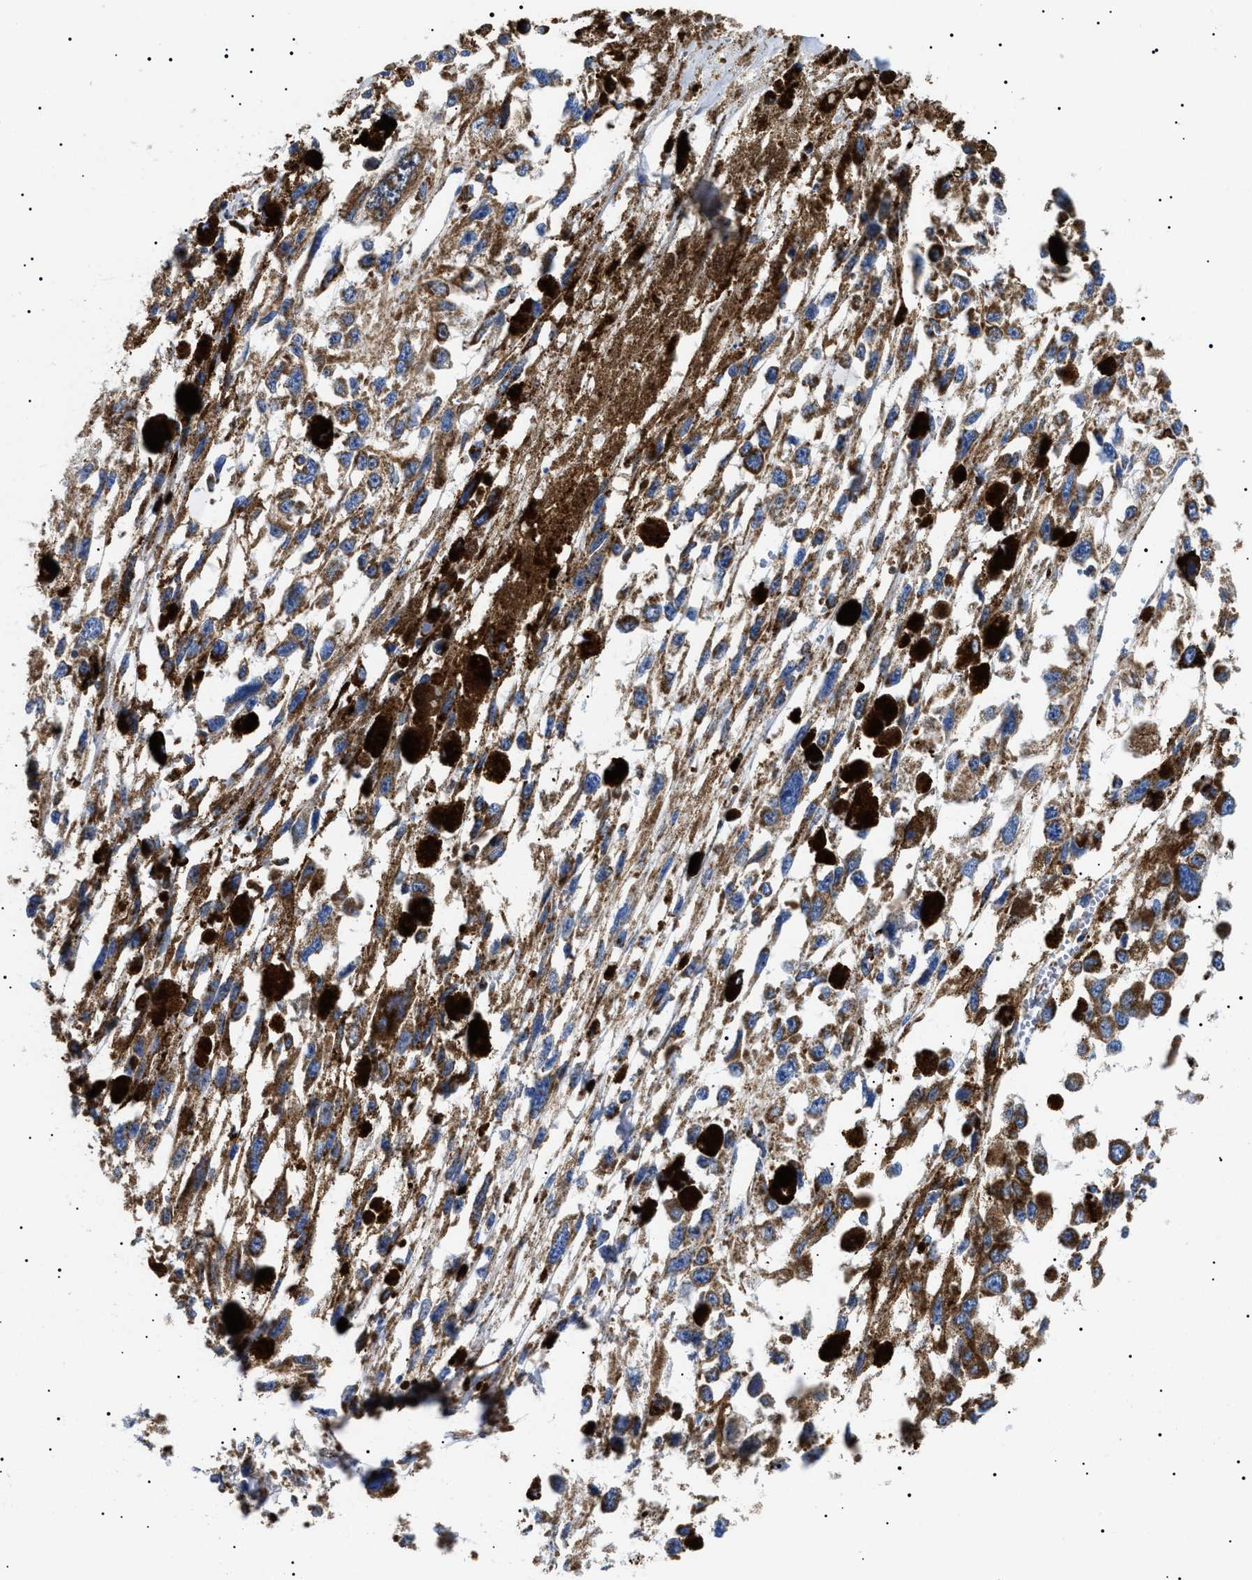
{"staining": {"intensity": "moderate", "quantity": ">75%", "location": "cytoplasmic/membranous"}, "tissue": "melanoma", "cell_type": "Tumor cells", "image_type": "cancer", "snomed": [{"axis": "morphology", "description": "Malignant melanoma, Metastatic site"}, {"axis": "topography", "description": "Lymph node"}], "caption": "Malignant melanoma (metastatic site) stained with a brown dye reveals moderate cytoplasmic/membranous positive staining in about >75% of tumor cells.", "gene": "CHRDL2", "patient": {"sex": "male", "age": 59}}